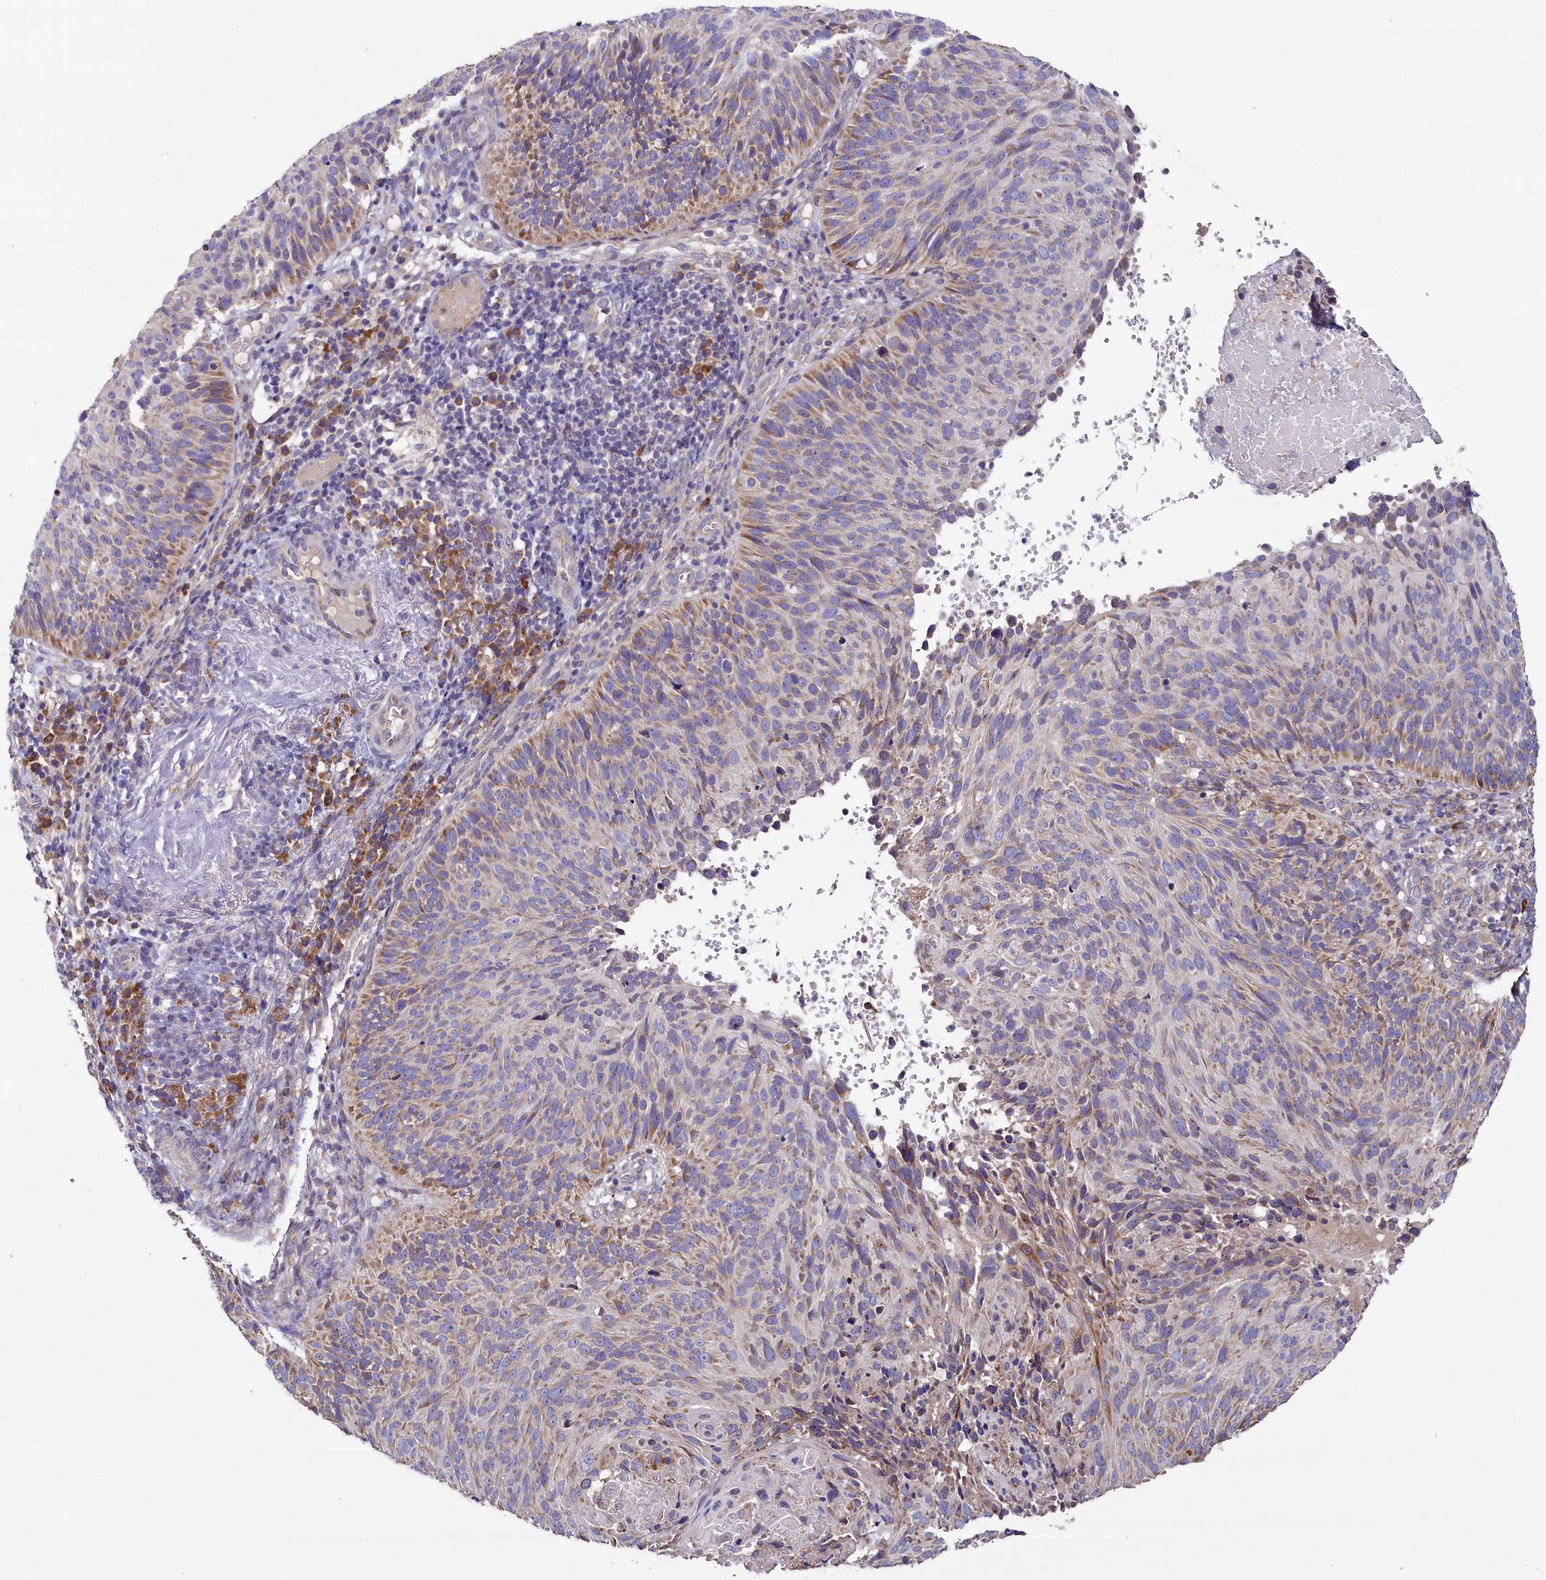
{"staining": {"intensity": "moderate", "quantity": "25%-75%", "location": "cytoplasmic/membranous"}, "tissue": "cervical cancer", "cell_type": "Tumor cells", "image_type": "cancer", "snomed": [{"axis": "morphology", "description": "Squamous cell carcinoma, NOS"}, {"axis": "topography", "description": "Cervix"}], "caption": "A brown stain shows moderate cytoplasmic/membranous staining of a protein in squamous cell carcinoma (cervical) tumor cells.", "gene": "ZSWIM1", "patient": {"sex": "female", "age": 74}}